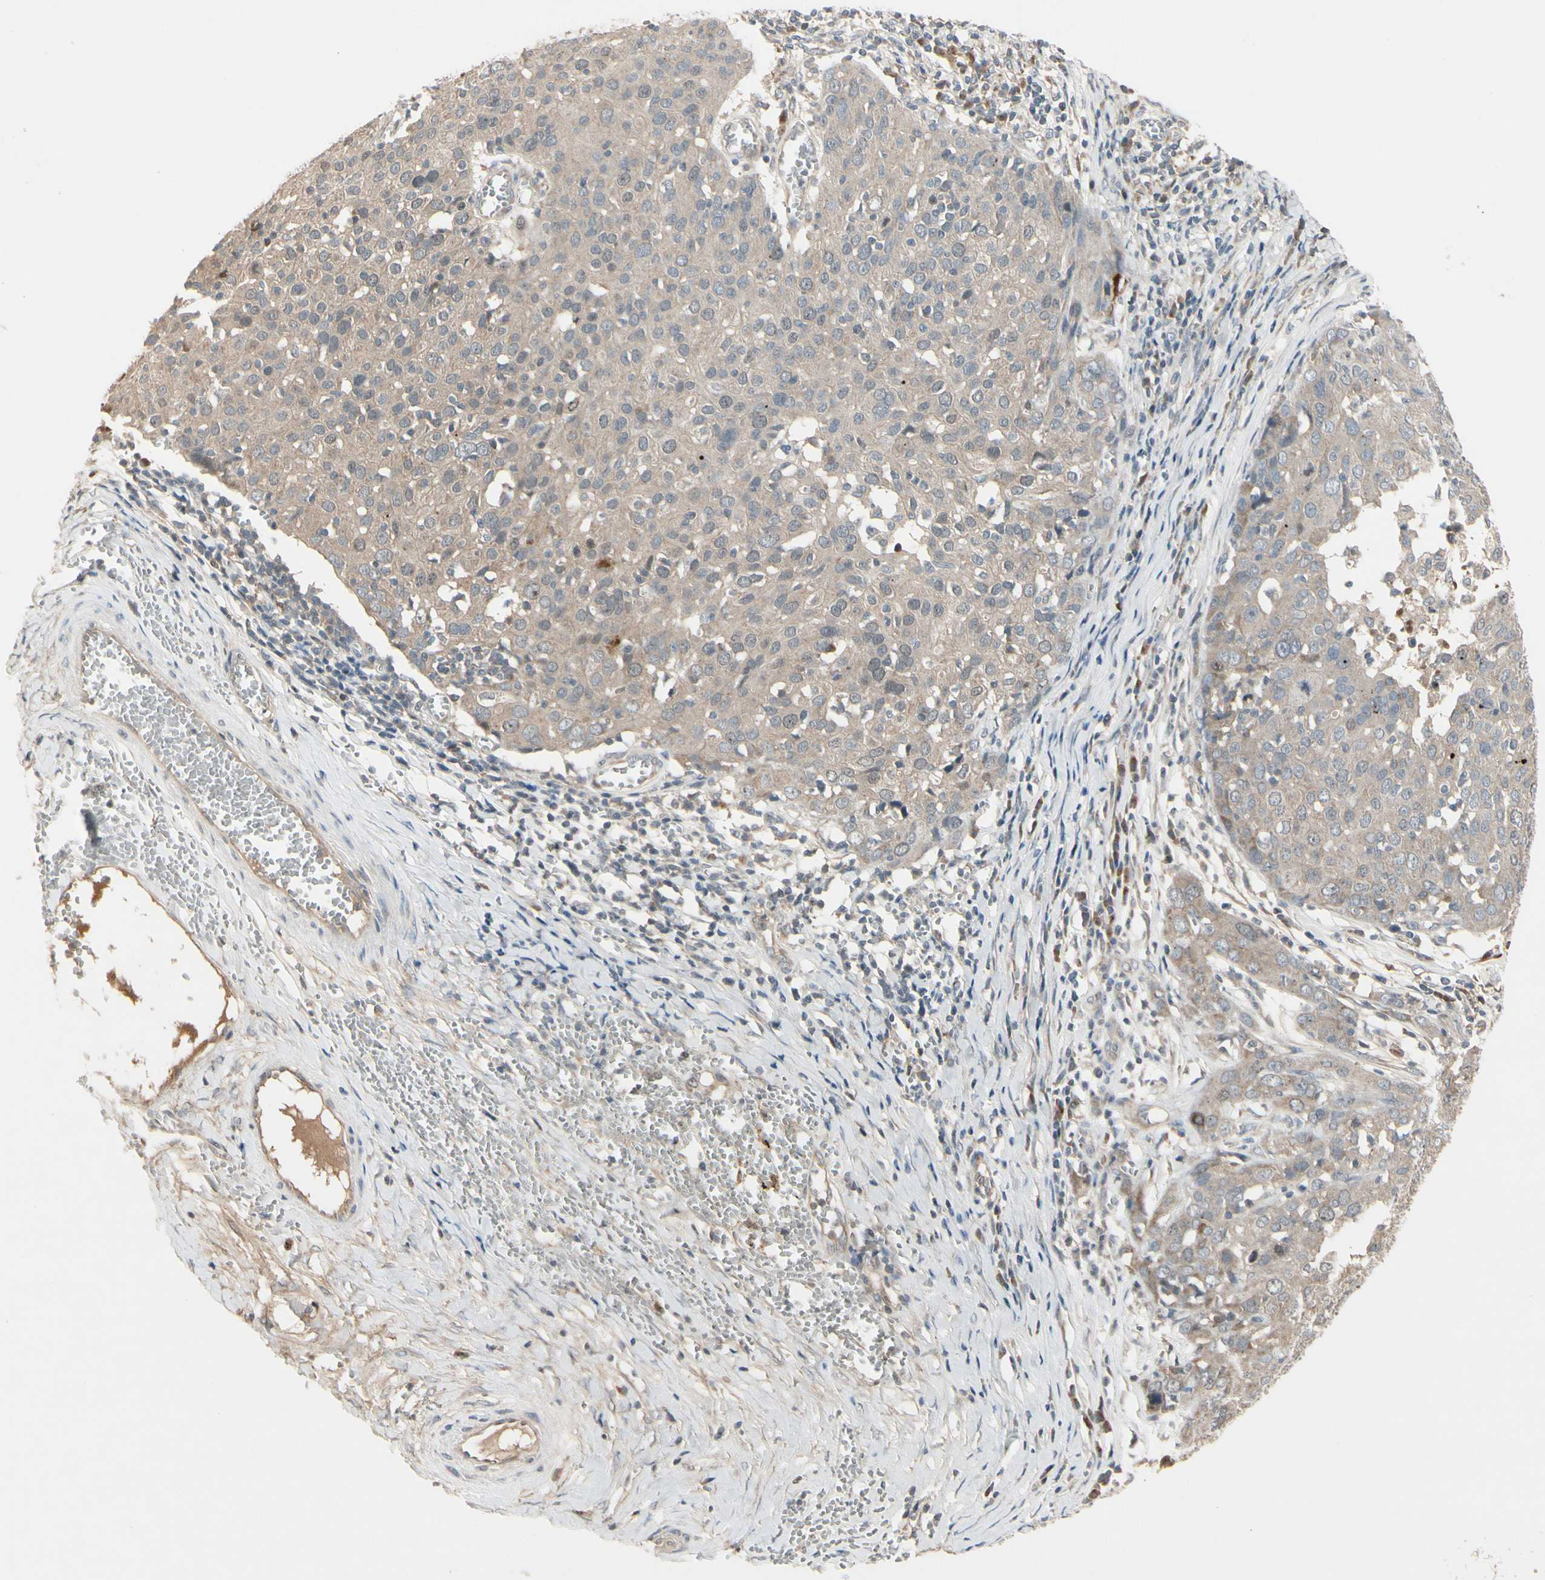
{"staining": {"intensity": "negative", "quantity": "none", "location": "none"}, "tissue": "ovarian cancer", "cell_type": "Tumor cells", "image_type": "cancer", "snomed": [{"axis": "morphology", "description": "Carcinoma, endometroid"}, {"axis": "topography", "description": "Ovary"}], "caption": "This is an immunohistochemistry (IHC) photomicrograph of human ovarian cancer. There is no staining in tumor cells.", "gene": "FHDC1", "patient": {"sex": "female", "age": 50}}